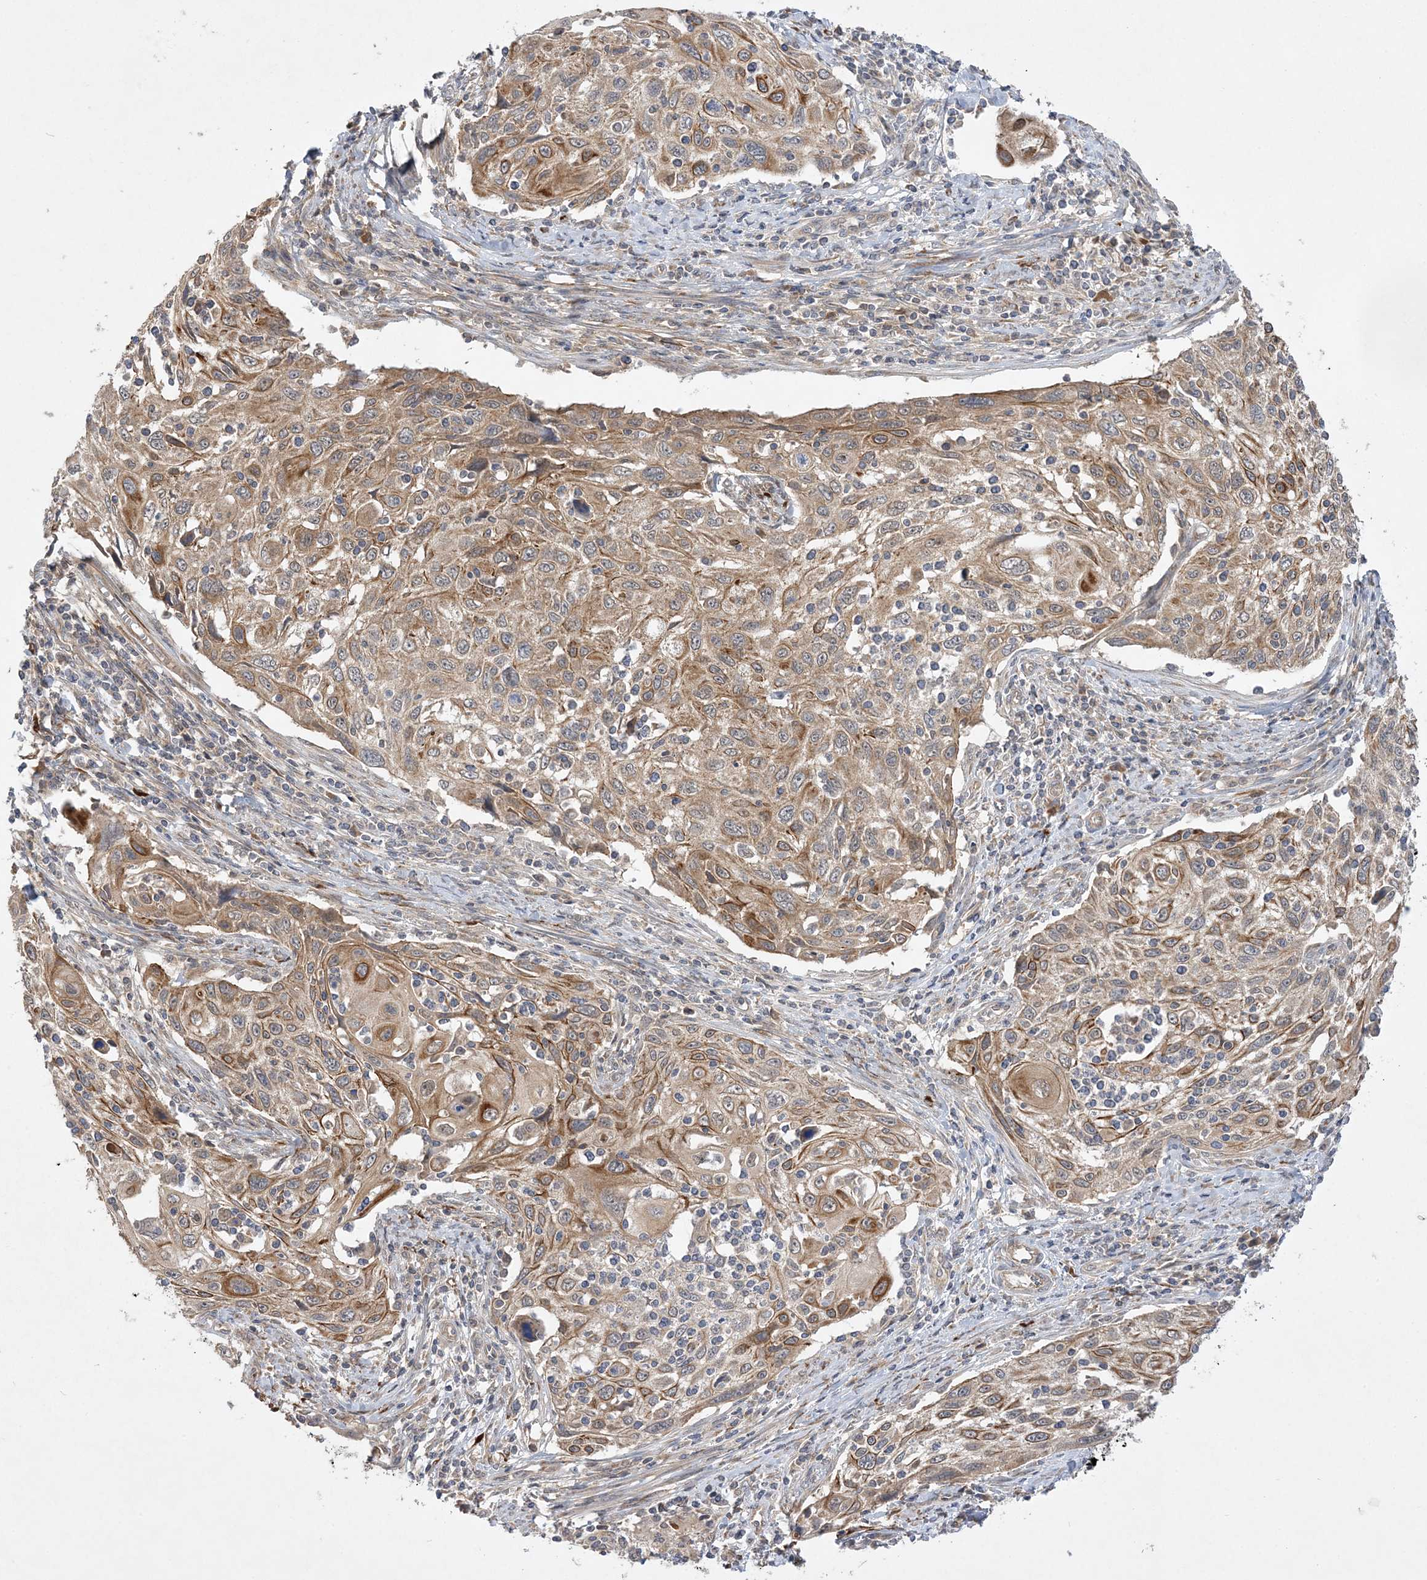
{"staining": {"intensity": "strong", "quantity": "<25%", "location": "cytoplasmic/membranous"}, "tissue": "cervical cancer", "cell_type": "Tumor cells", "image_type": "cancer", "snomed": [{"axis": "morphology", "description": "Squamous cell carcinoma, NOS"}, {"axis": "topography", "description": "Cervix"}], "caption": "Immunohistochemistry photomicrograph of cervical squamous cell carcinoma stained for a protein (brown), which demonstrates medium levels of strong cytoplasmic/membranous staining in approximately <25% of tumor cells.", "gene": "MMADHC", "patient": {"sex": "female", "age": 70}}